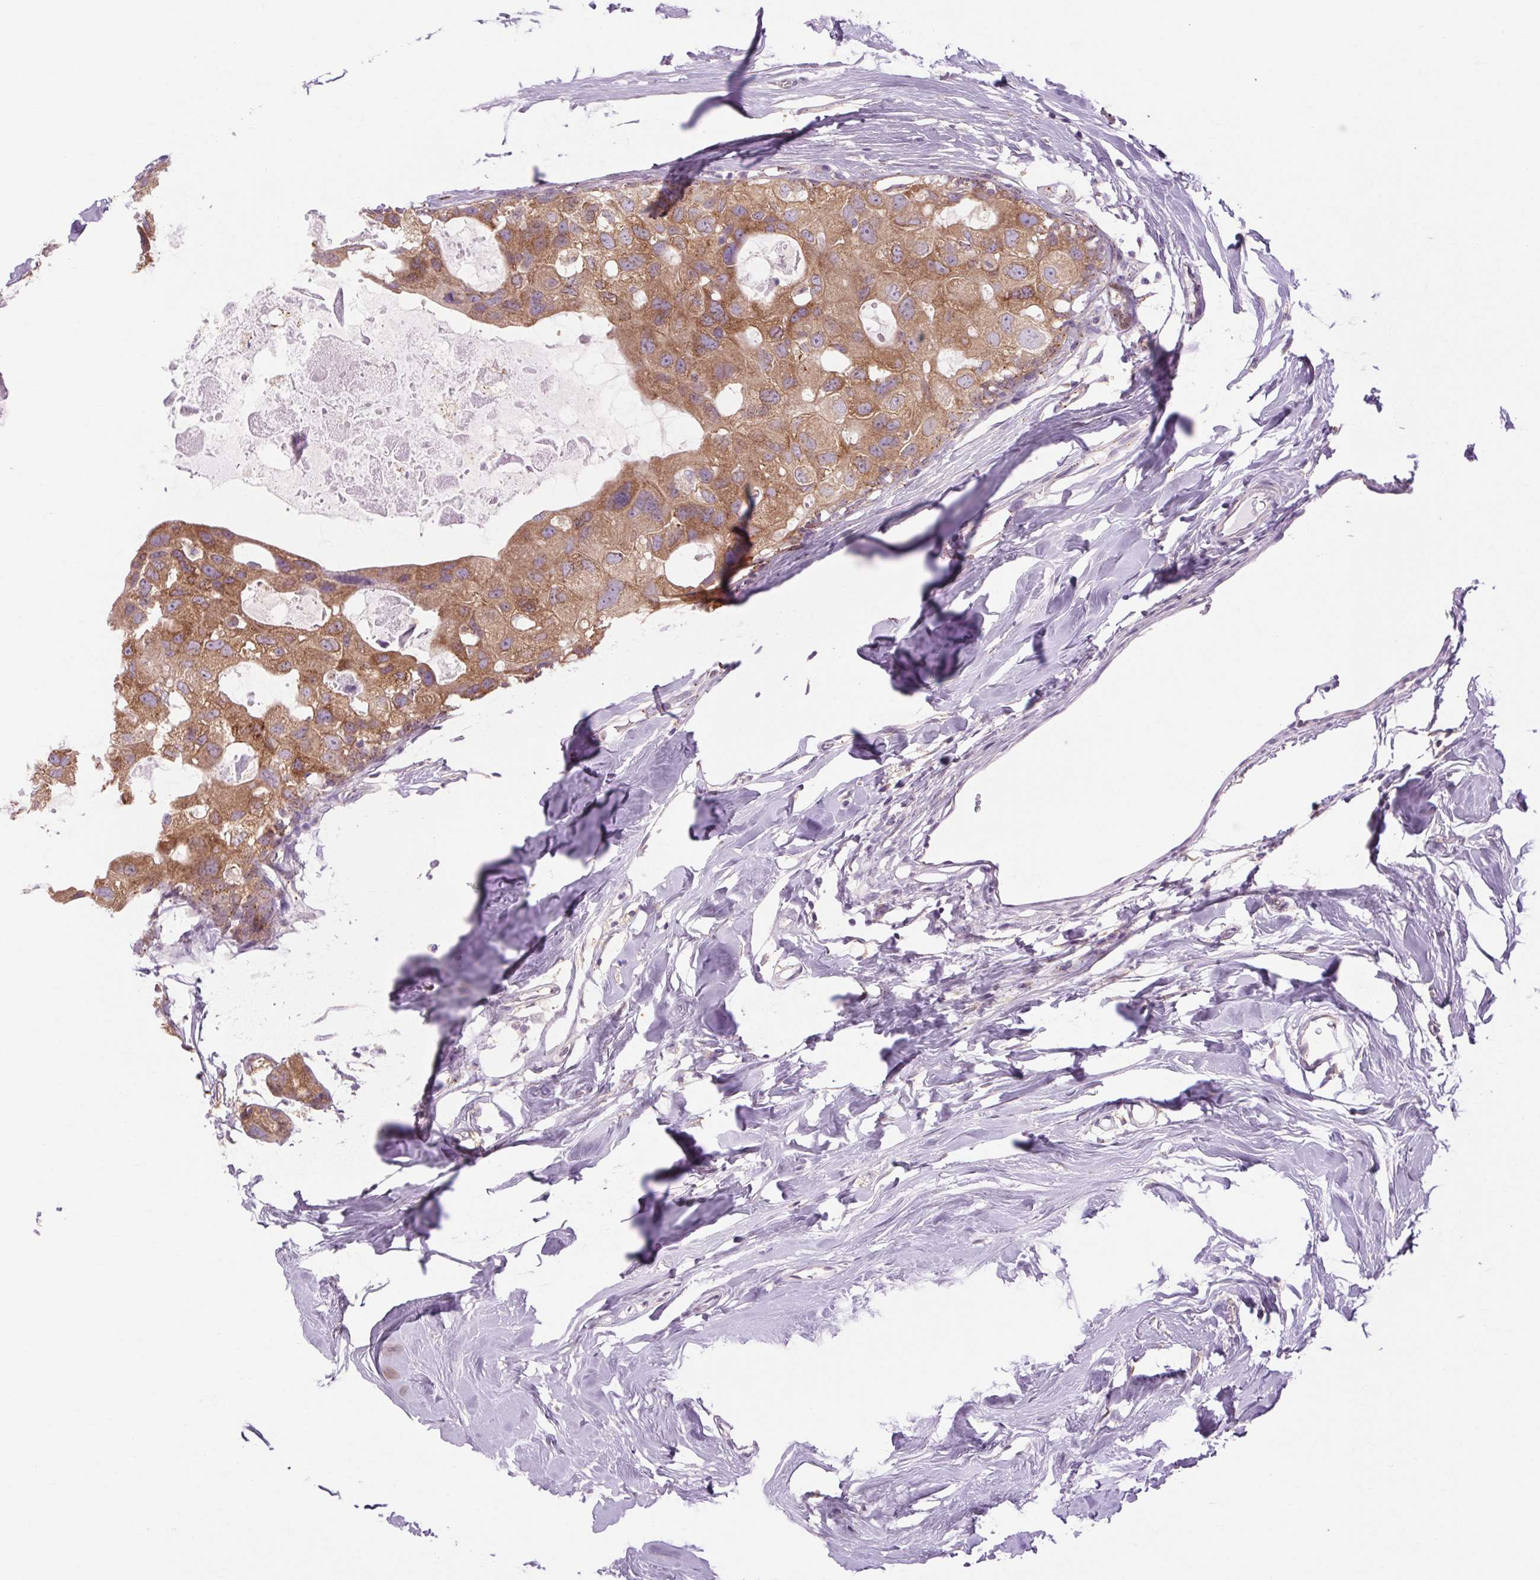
{"staining": {"intensity": "moderate", "quantity": ">75%", "location": "cytoplasmic/membranous"}, "tissue": "breast cancer", "cell_type": "Tumor cells", "image_type": "cancer", "snomed": [{"axis": "morphology", "description": "Duct carcinoma"}, {"axis": "topography", "description": "Breast"}], "caption": "A micrograph of human breast cancer stained for a protein shows moderate cytoplasmic/membranous brown staining in tumor cells.", "gene": "SOWAHC", "patient": {"sex": "female", "age": 43}}